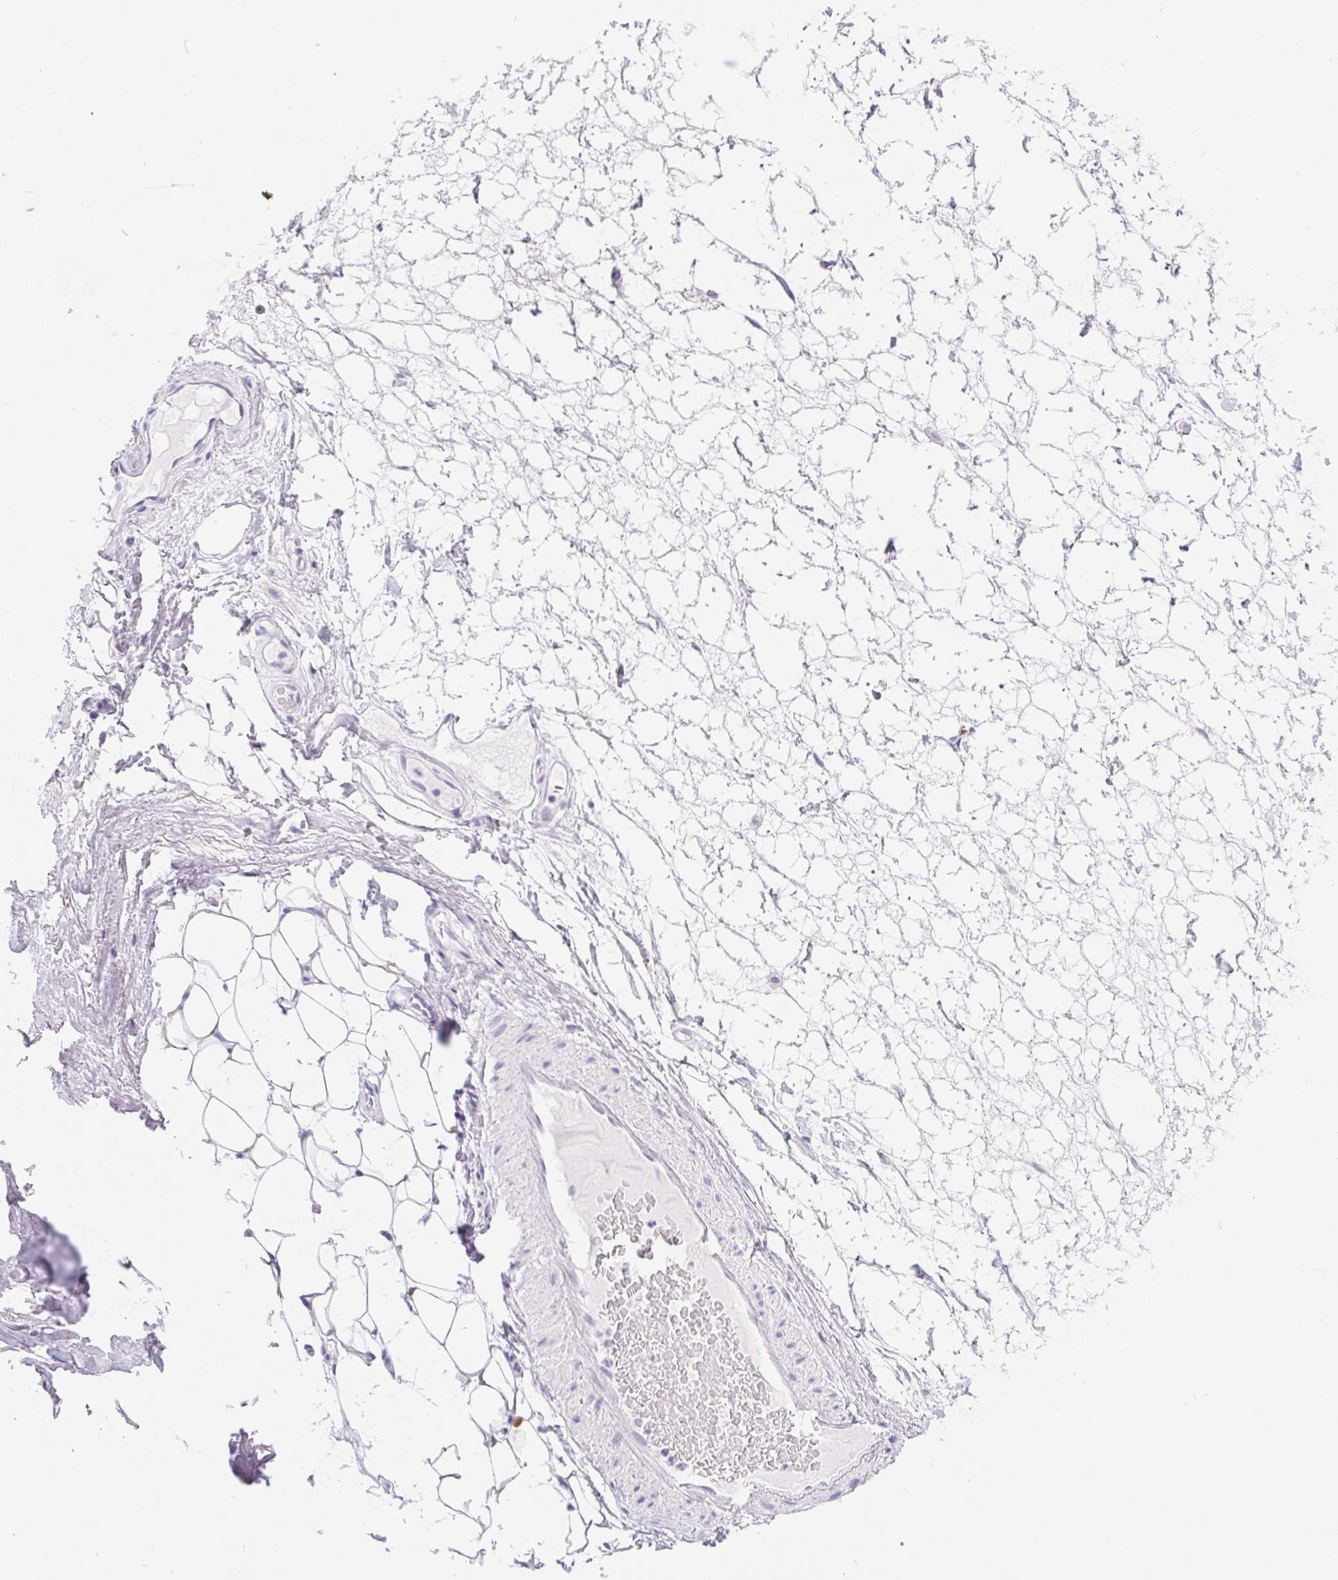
{"staining": {"intensity": "negative", "quantity": "none", "location": "none"}, "tissue": "adipose tissue", "cell_type": "Adipocytes", "image_type": "normal", "snomed": [{"axis": "morphology", "description": "Normal tissue, NOS"}, {"axis": "topography", "description": "Lymph node"}, {"axis": "topography", "description": "Cartilage tissue"}, {"axis": "topography", "description": "Nasopharynx"}], "caption": "Histopathology image shows no protein expression in adipocytes of unremarkable adipose tissue.", "gene": "PNLIP", "patient": {"sex": "male", "age": 63}}